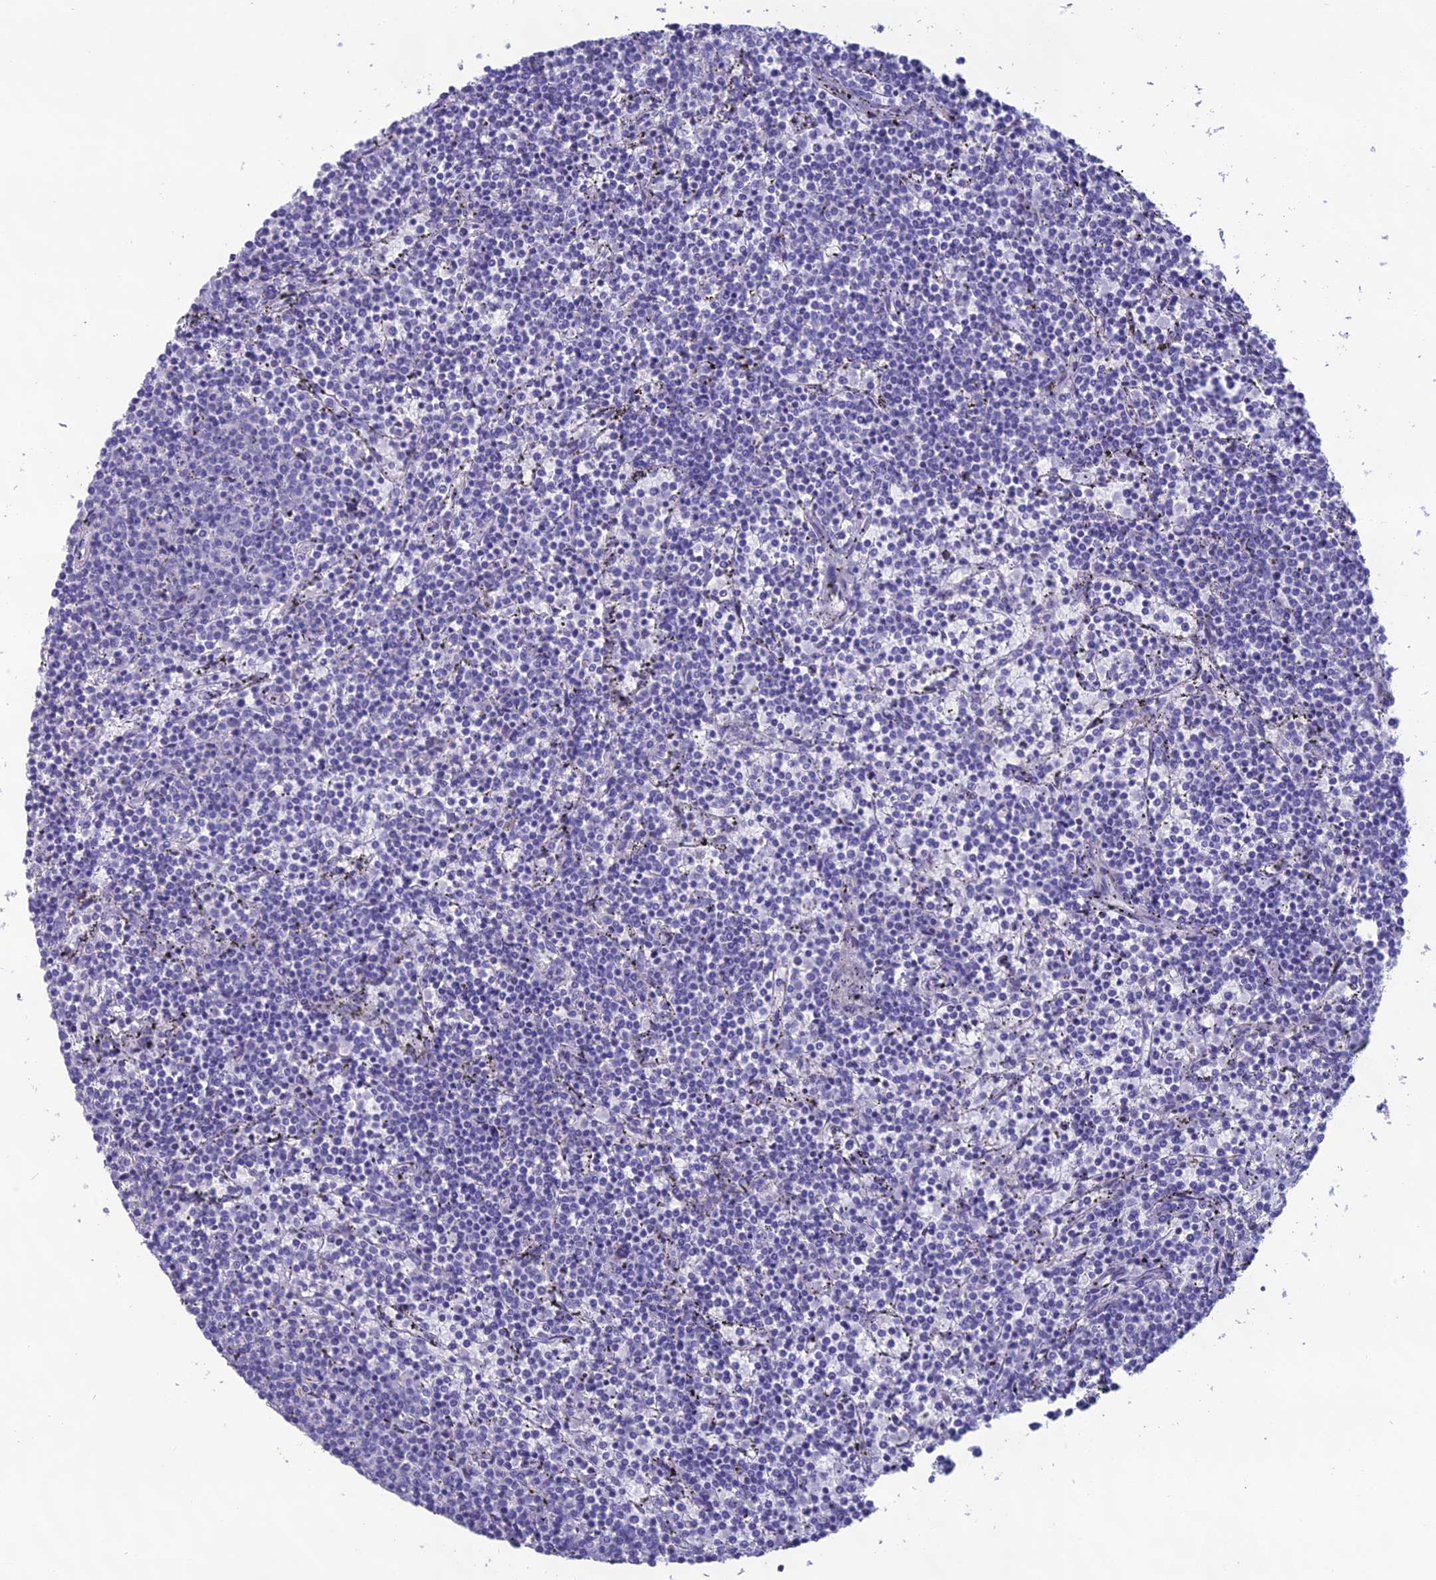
{"staining": {"intensity": "negative", "quantity": "none", "location": "none"}, "tissue": "lymphoma", "cell_type": "Tumor cells", "image_type": "cancer", "snomed": [{"axis": "morphology", "description": "Malignant lymphoma, non-Hodgkin's type, Low grade"}, {"axis": "topography", "description": "Spleen"}], "caption": "Tumor cells show no significant staining in lymphoma.", "gene": "OR56B1", "patient": {"sex": "female", "age": 50}}